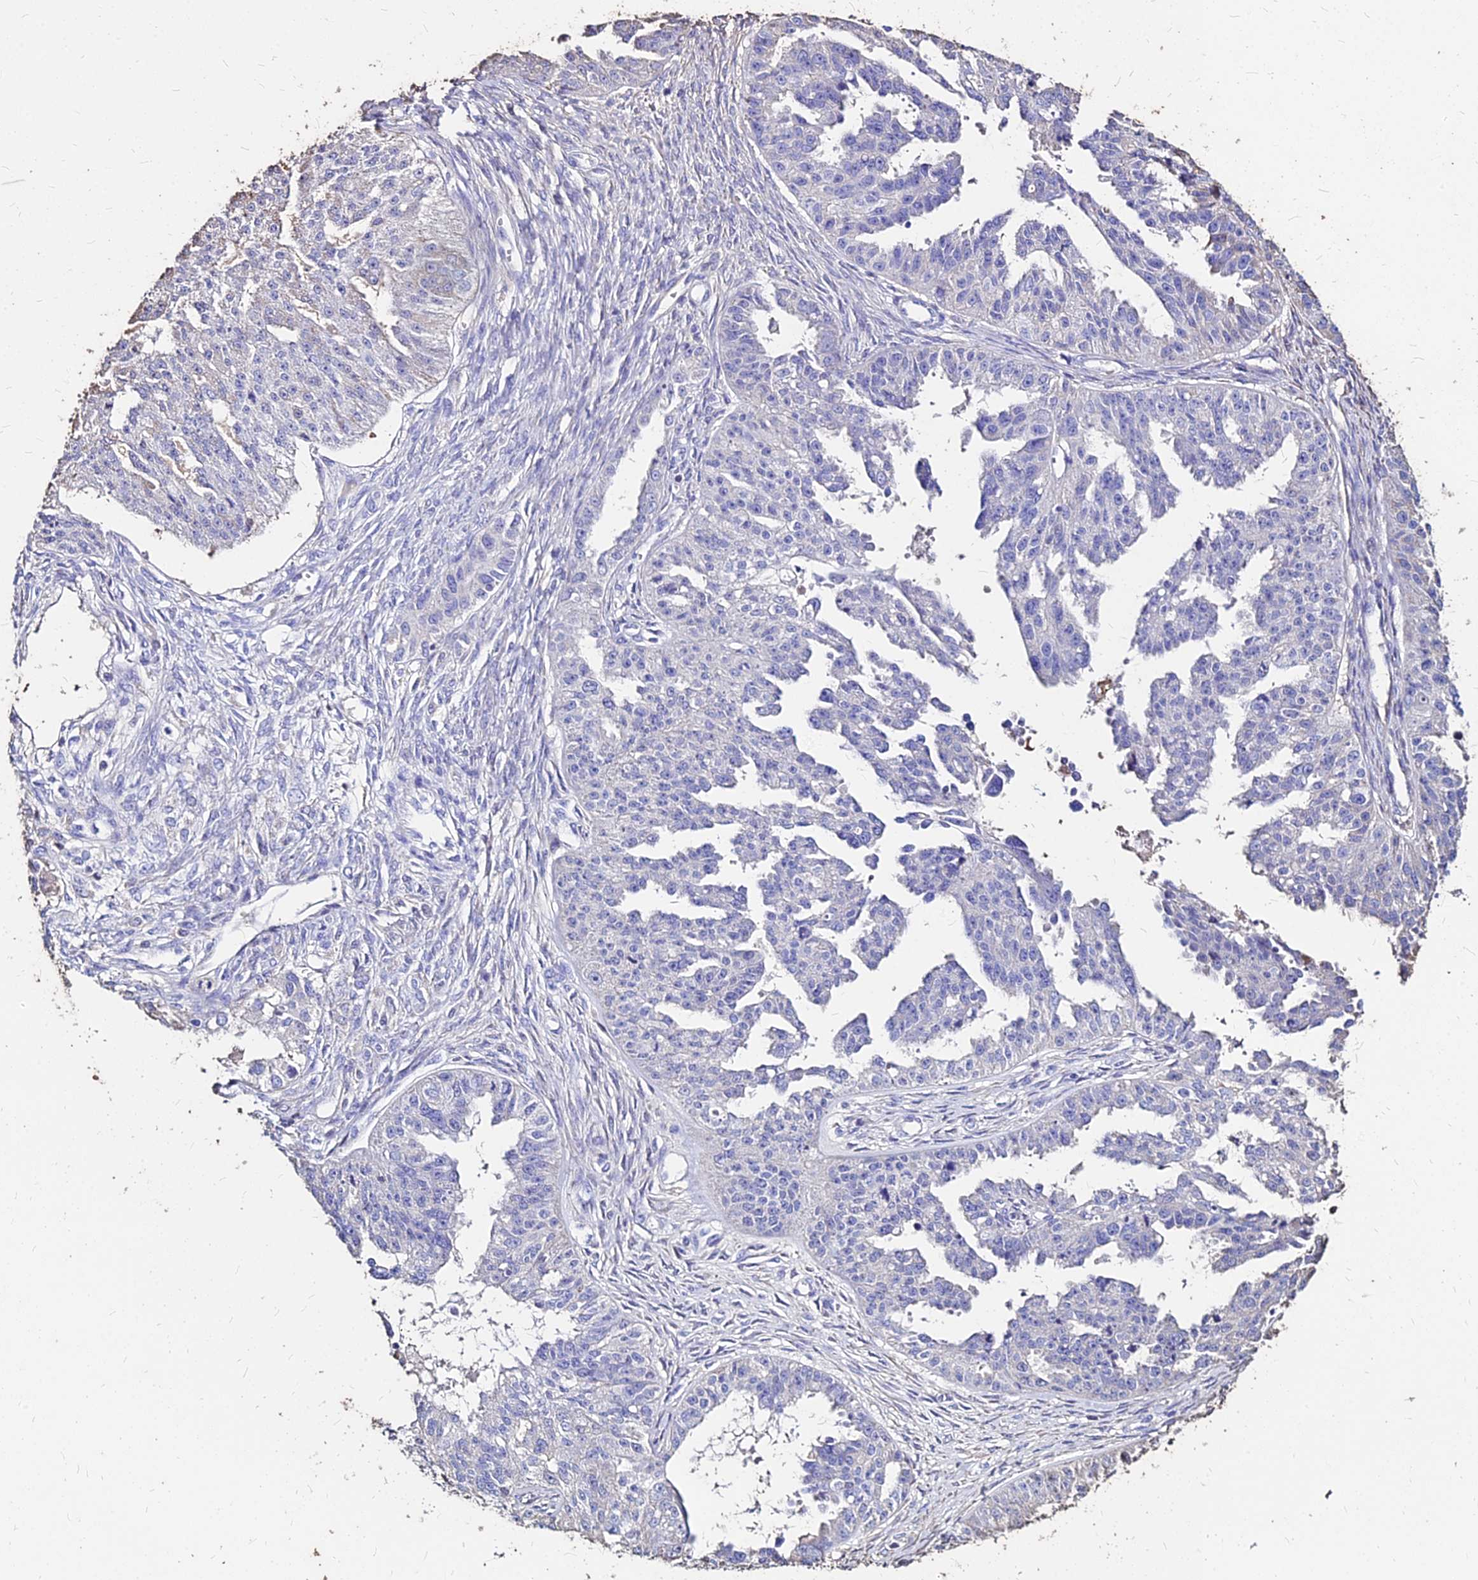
{"staining": {"intensity": "negative", "quantity": "none", "location": "none"}, "tissue": "ovarian cancer", "cell_type": "Tumor cells", "image_type": "cancer", "snomed": [{"axis": "morphology", "description": "Cystadenocarcinoma, serous, NOS"}, {"axis": "topography", "description": "Ovary"}], "caption": "IHC image of neoplastic tissue: ovarian cancer stained with DAB (3,3'-diaminobenzidine) exhibits no significant protein expression in tumor cells.", "gene": "NME5", "patient": {"sex": "female", "age": 58}}